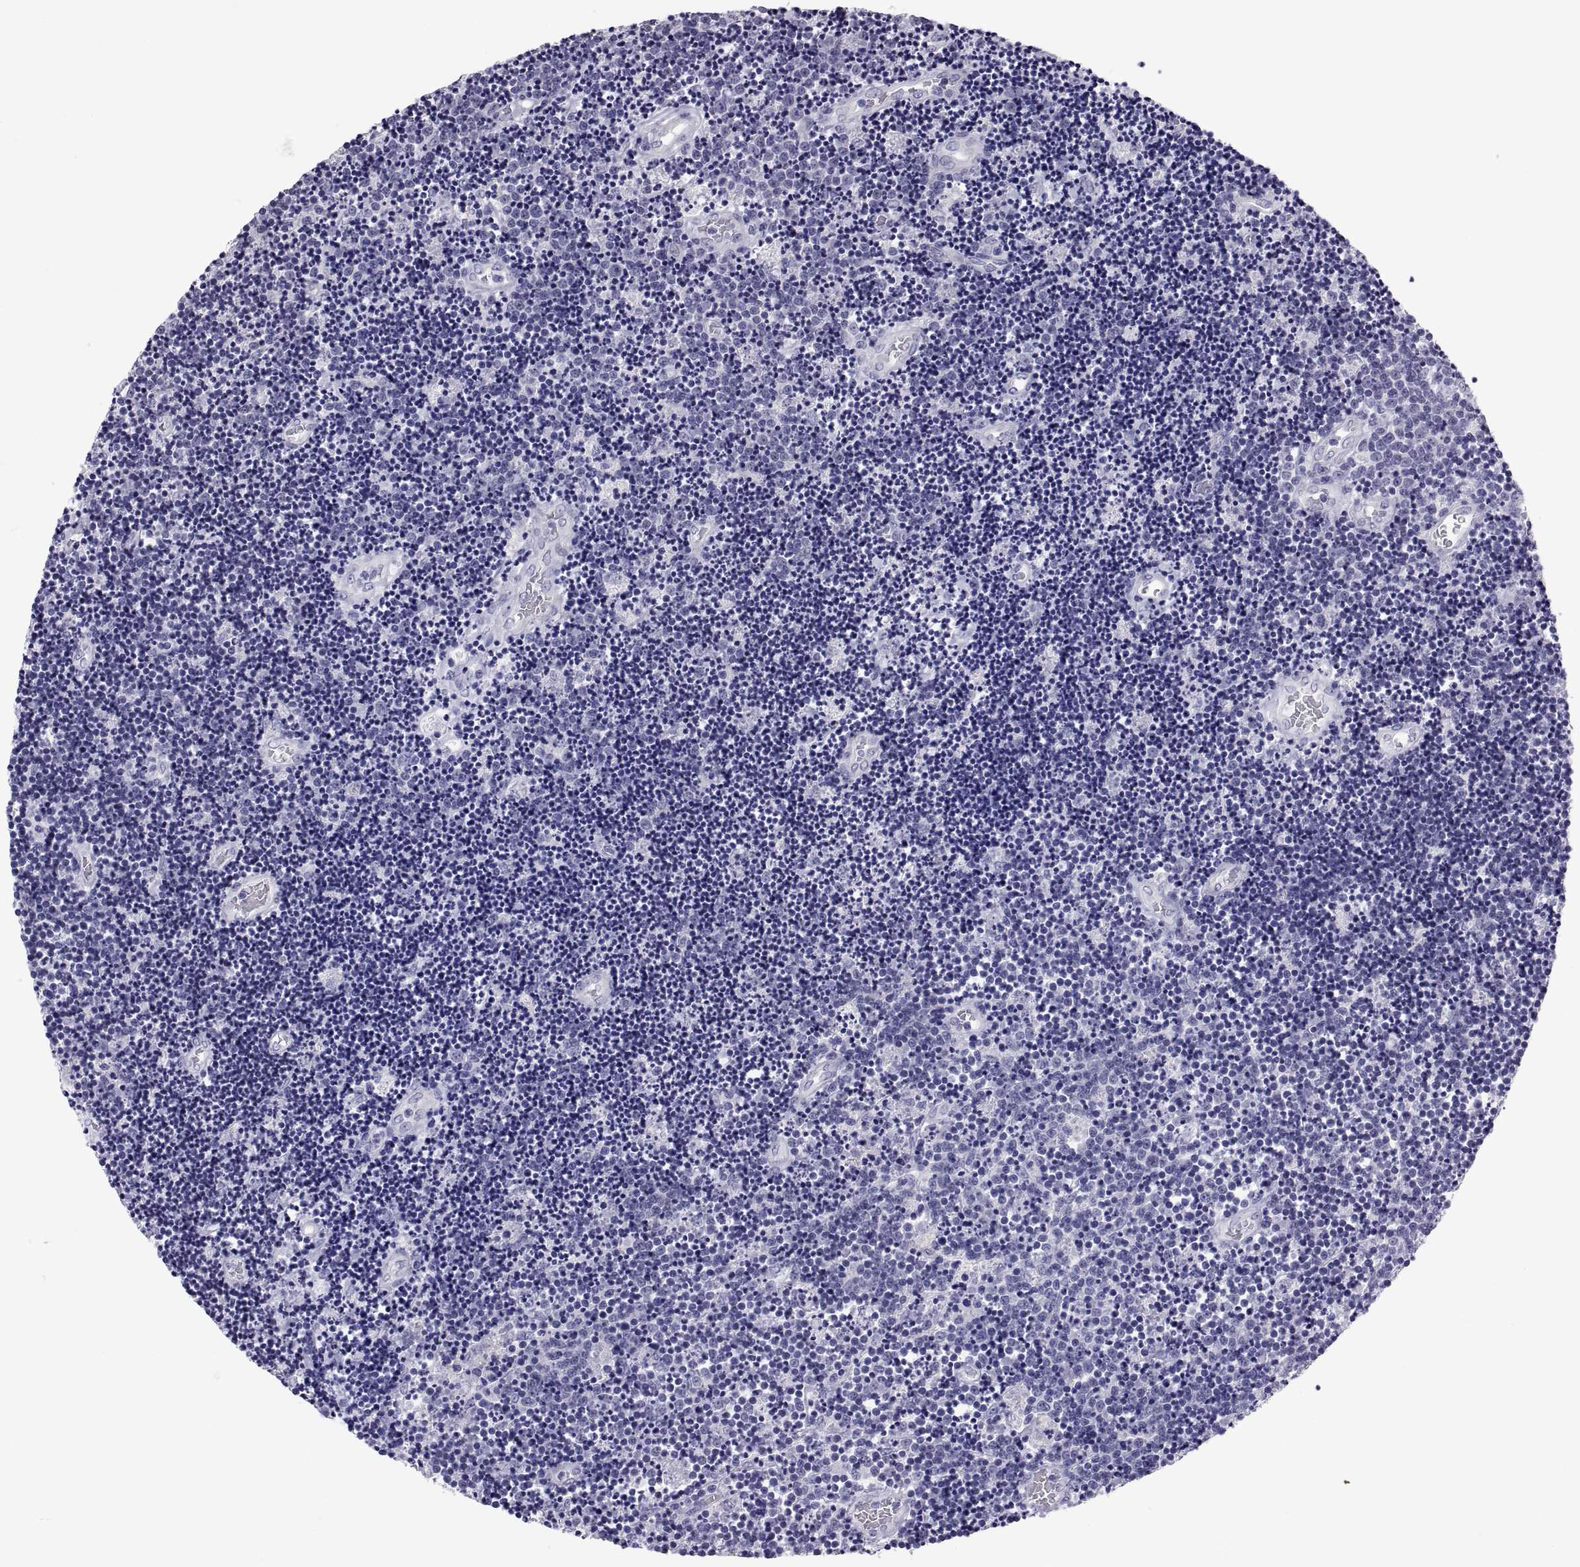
{"staining": {"intensity": "negative", "quantity": "none", "location": "none"}, "tissue": "lymphoma", "cell_type": "Tumor cells", "image_type": "cancer", "snomed": [{"axis": "morphology", "description": "Malignant lymphoma, non-Hodgkin's type, Low grade"}, {"axis": "topography", "description": "Brain"}], "caption": "Lymphoma stained for a protein using immunohistochemistry exhibits no expression tumor cells.", "gene": "FAM170A", "patient": {"sex": "female", "age": 66}}